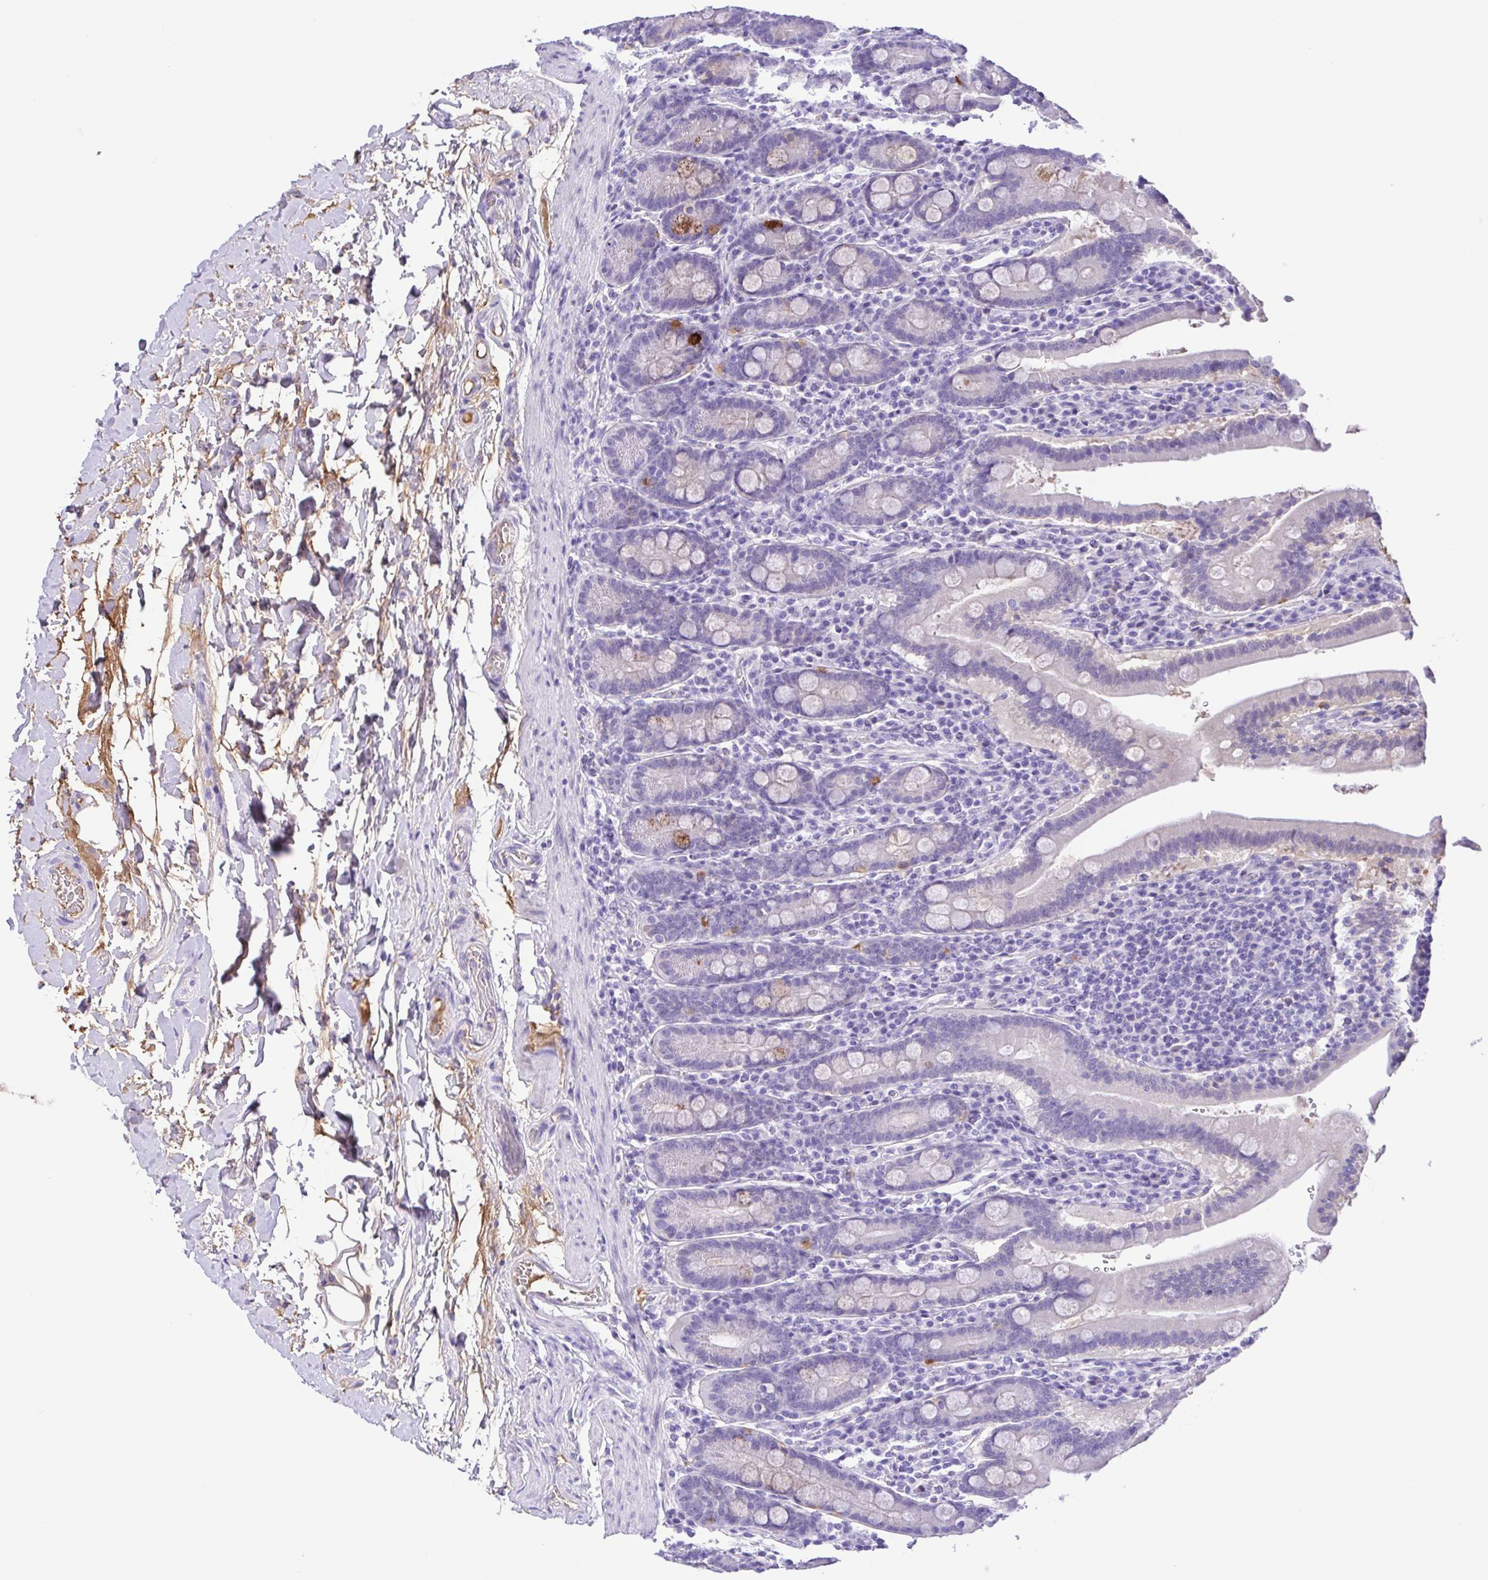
{"staining": {"intensity": "moderate", "quantity": "<25%", "location": "cytoplasmic/membranous"}, "tissue": "small intestine", "cell_type": "Glandular cells", "image_type": "normal", "snomed": [{"axis": "morphology", "description": "Normal tissue, NOS"}, {"axis": "topography", "description": "Small intestine"}], "caption": "Small intestine was stained to show a protein in brown. There is low levels of moderate cytoplasmic/membranous expression in about <25% of glandular cells. The protein is stained brown, and the nuclei are stained in blue (DAB IHC with brightfield microscopy, high magnification).", "gene": "IGFL1", "patient": {"sex": "male", "age": 26}}